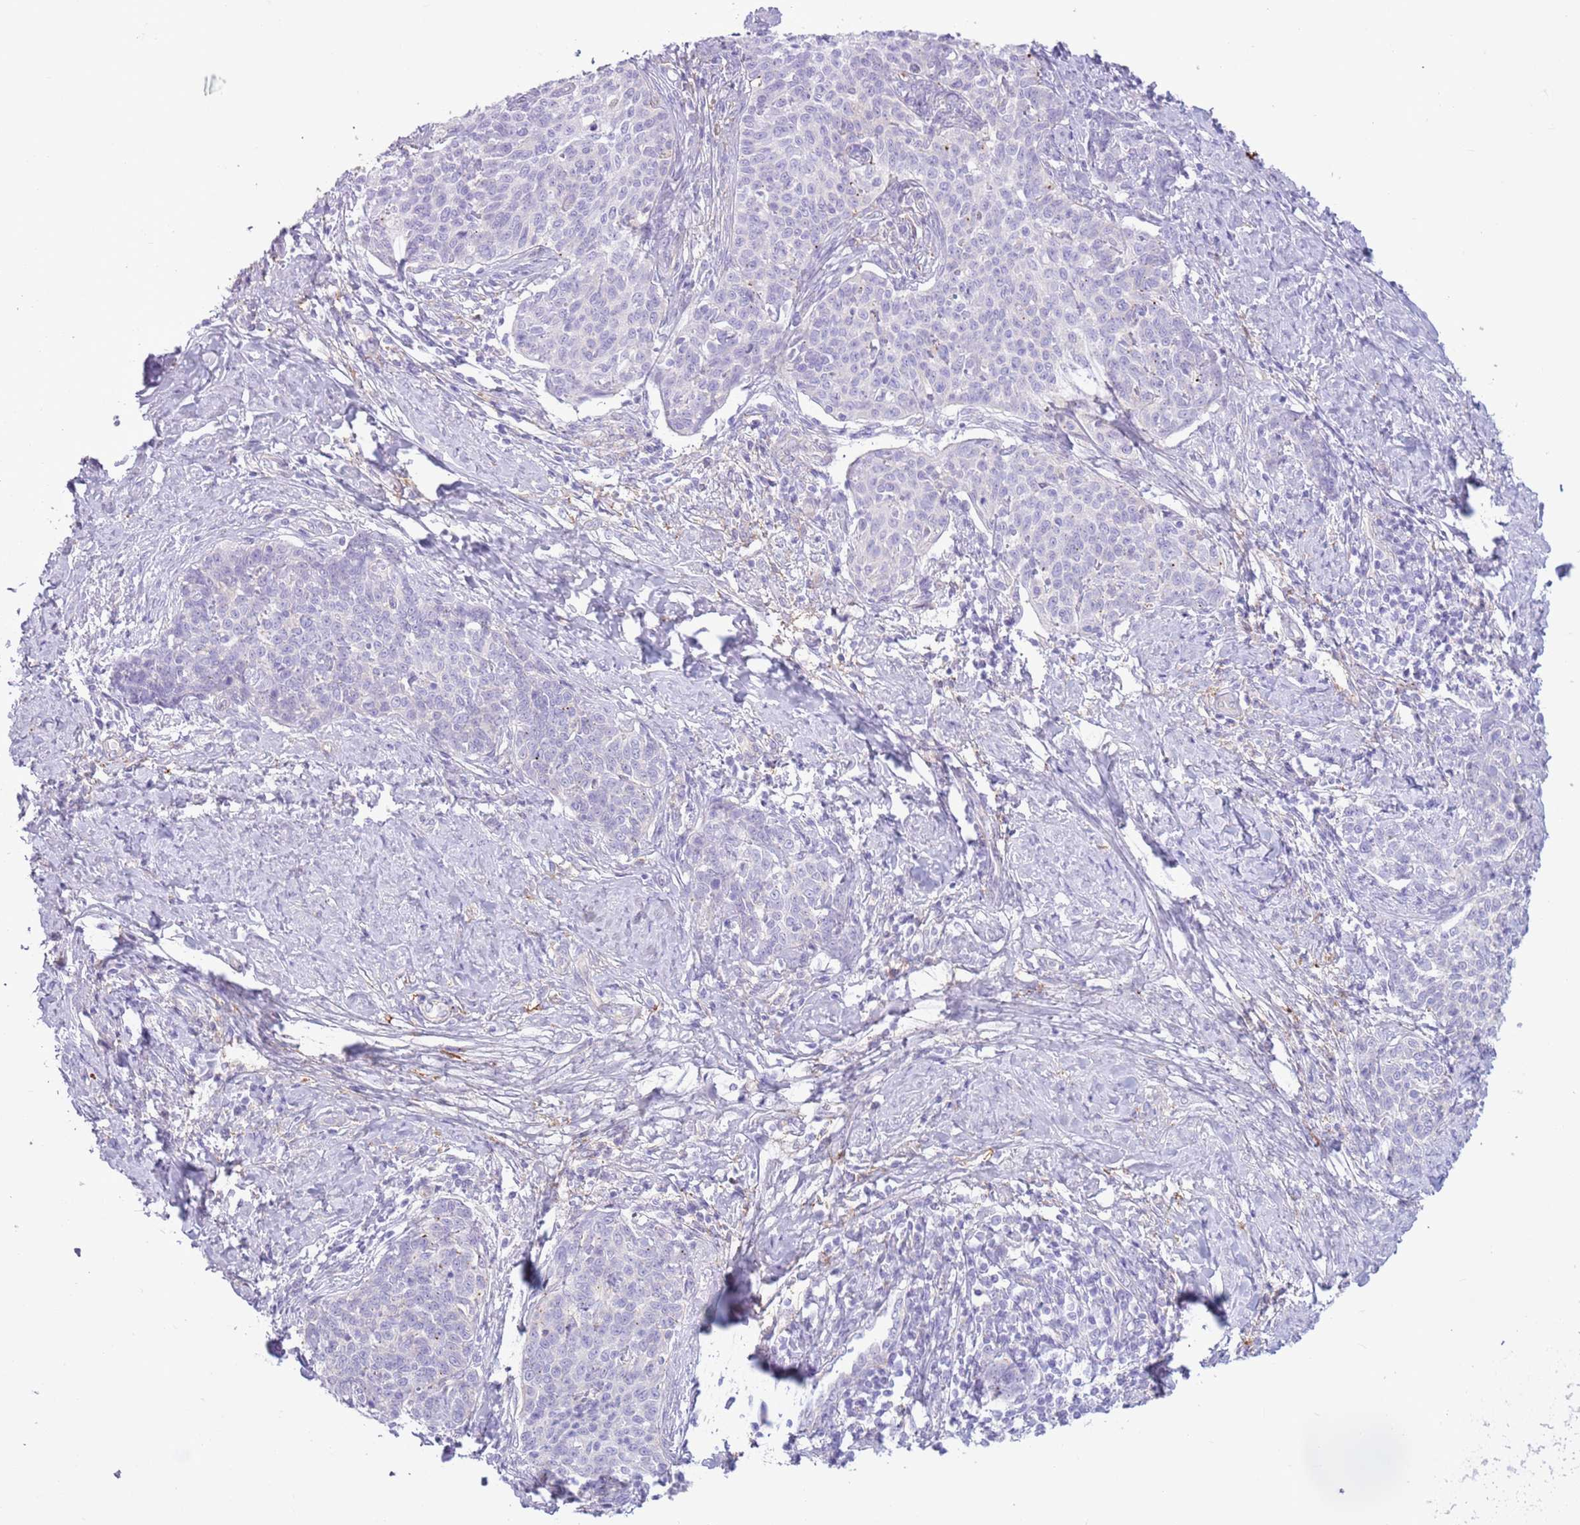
{"staining": {"intensity": "negative", "quantity": "none", "location": "none"}, "tissue": "cervical cancer", "cell_type": "Tumor cells", "image_type": "cancer", "snomed": [{"axis": "morphology", "description": "Squamous cell carcinoma, NOS"}, {"axis": "topography", "description": "Cervix"}], "caption": "Immunohistochemistry of human cervical cancer exhibits no staining in tumor cells.", "gene": "SNX6", "patient": {"sex": "female", "age": 39}}